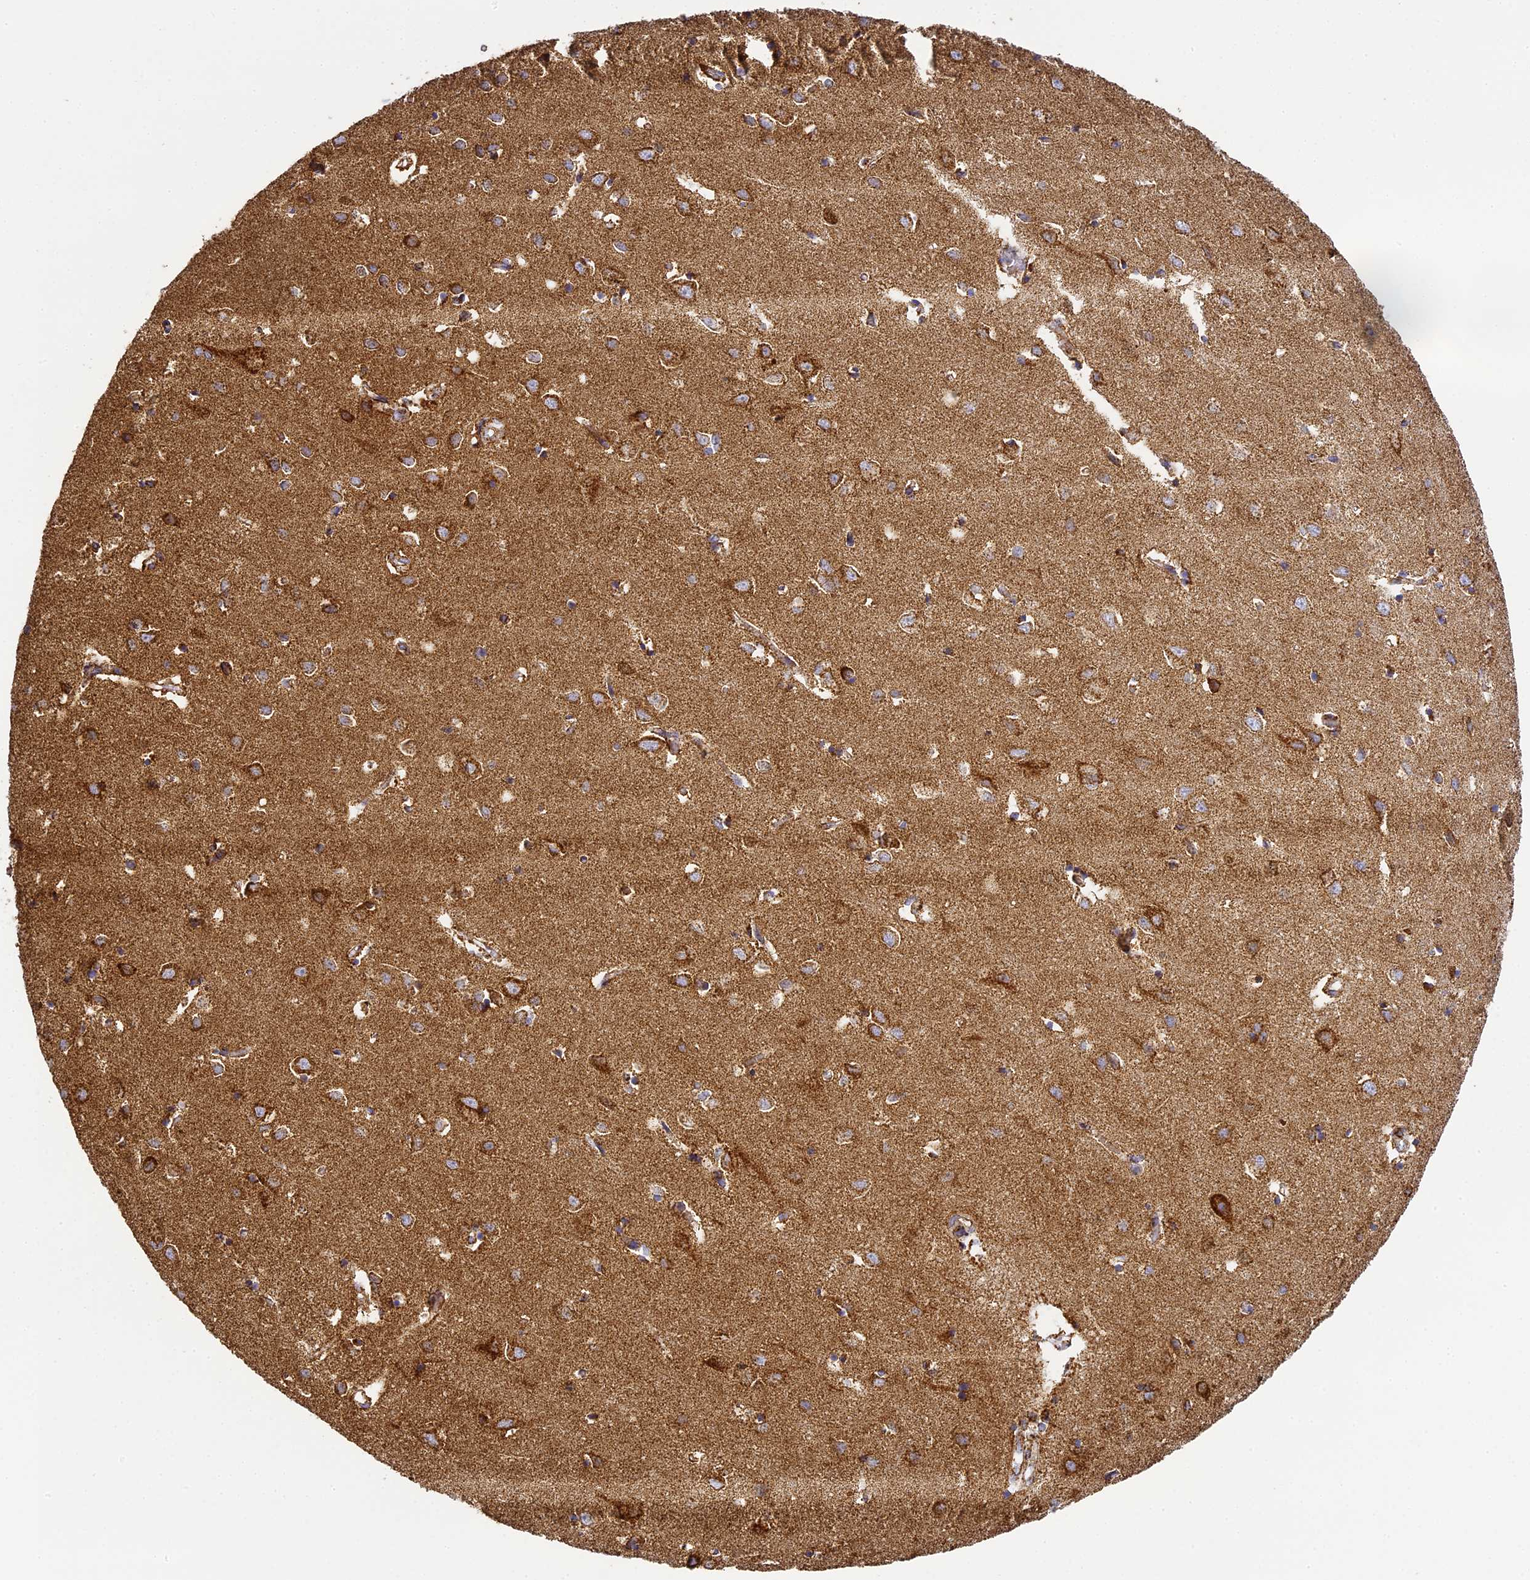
{"staining": {"intensity": "moderate", "quantity": ">75%", "location": "cytoplasmic/membranous"}, "tissue": "cerebral cortex", "cell_type": "Endothelial cells", "image_type": "normal", "snomed": [{"axis": "morphology", "description": "Normal tissue, NOS"}, {"axis": "topography", "description": "Cerebral cortex"}], "caption": "Endothelial cells show moderate cytoplasmic/membranous positivity in approximately >75% of cells in normal cerebral cortex.", "gene": "STK17A", "patient": {"sex": "female", "age": 64}}